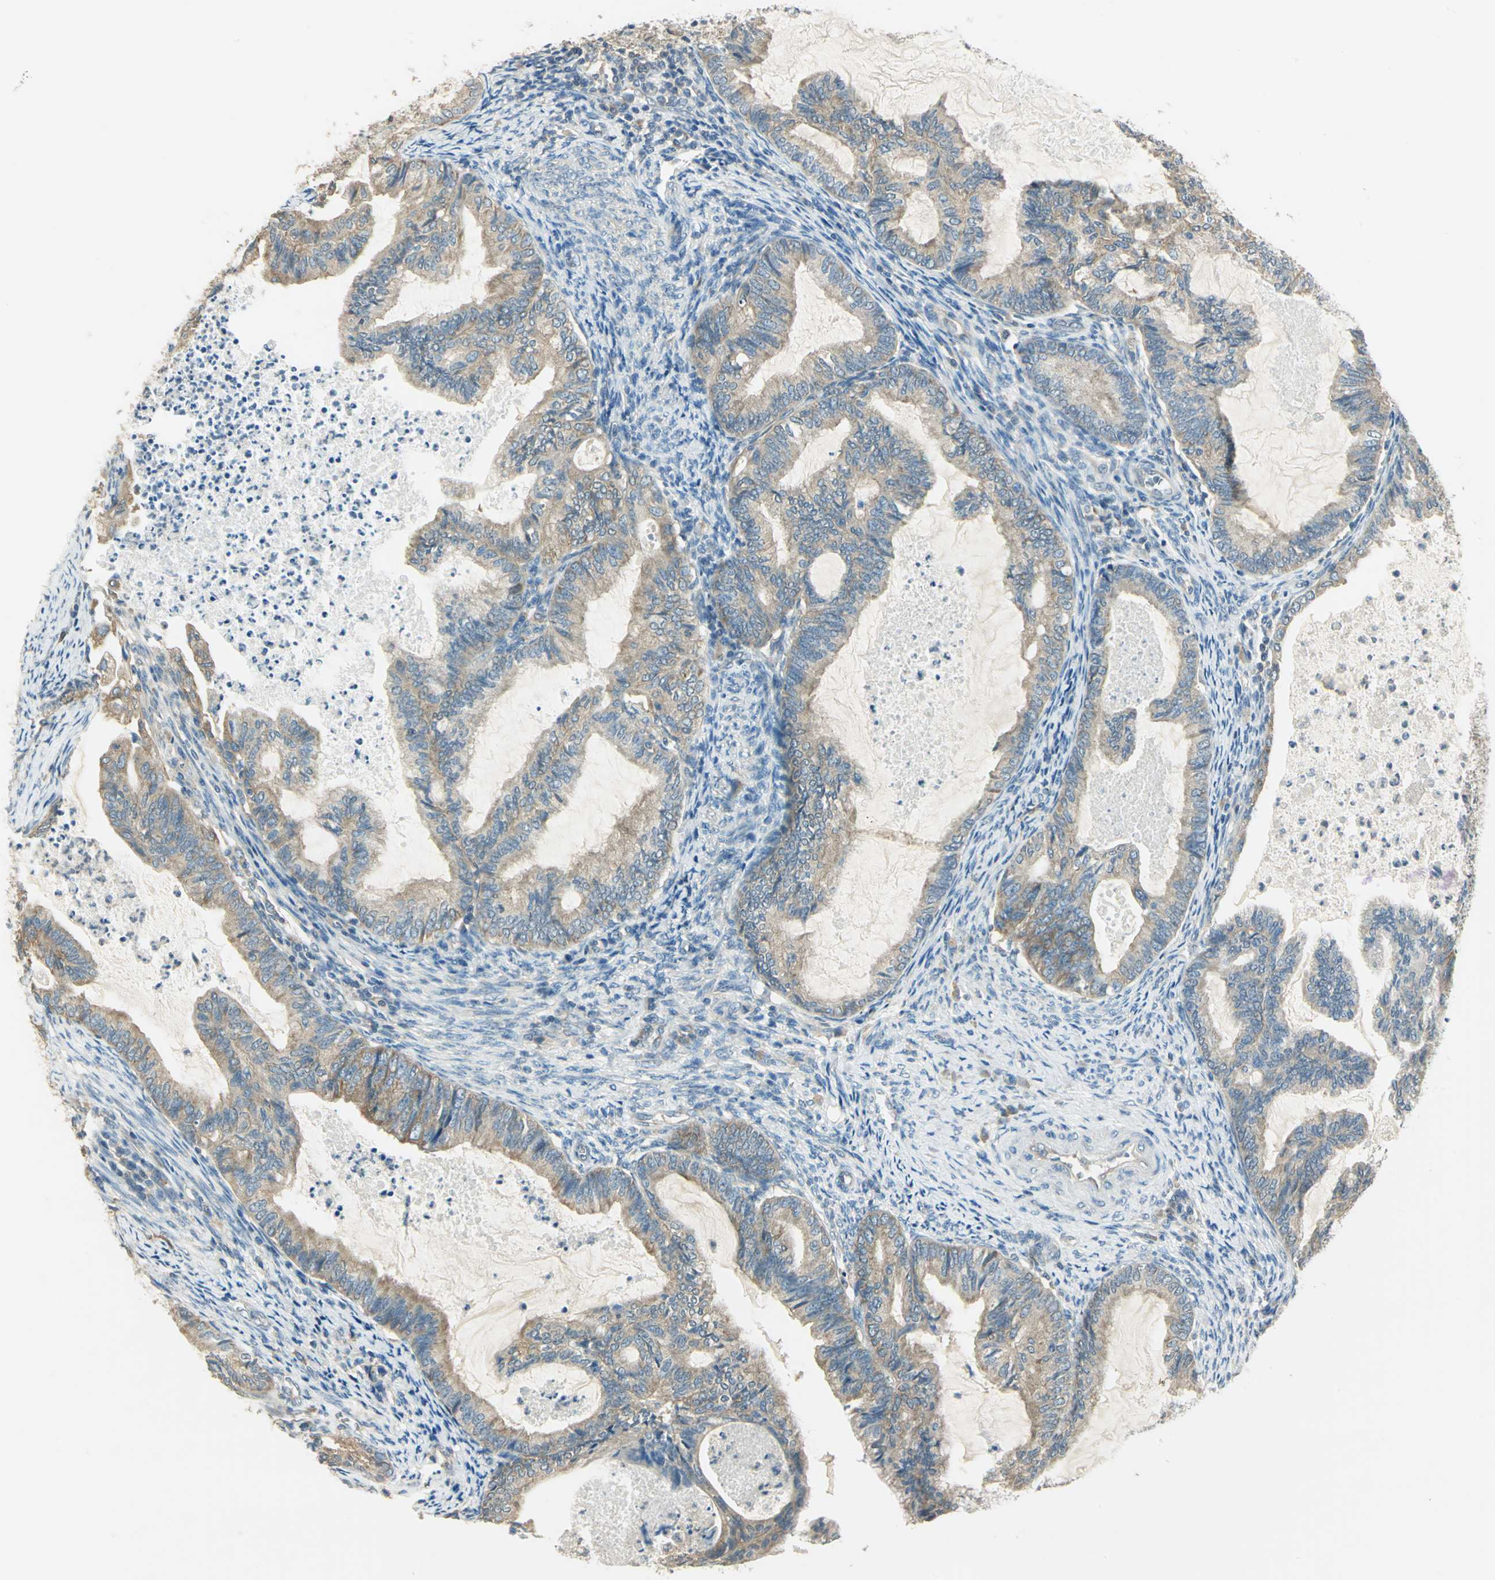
{"staining": {"intensity": "moderate", "quantity": ">75%", "location": "cytoplasmic/membranous"}, "tissue": "cervical cancer", "cell_type": "Tumor cells", "image_type": "cancer", "snomed": [{"axis": "morphology", "description": "Normal tissue, NOS"}, {"axis": "morphology", "description": "Adenocarcinoma, NOS"}, {"axis": "topography", "description": "Cervix"}, {"axis": "topography", "description": "Endometrium"}], "caption": "A micrograph of human cervical cancer (adenocarcinoma) stained for a protein shows moderate cytoplasmic/membranous brown staining in tumor cells.", "gene": "SHC2", "patient": {"sex": "female", "age": 86}}